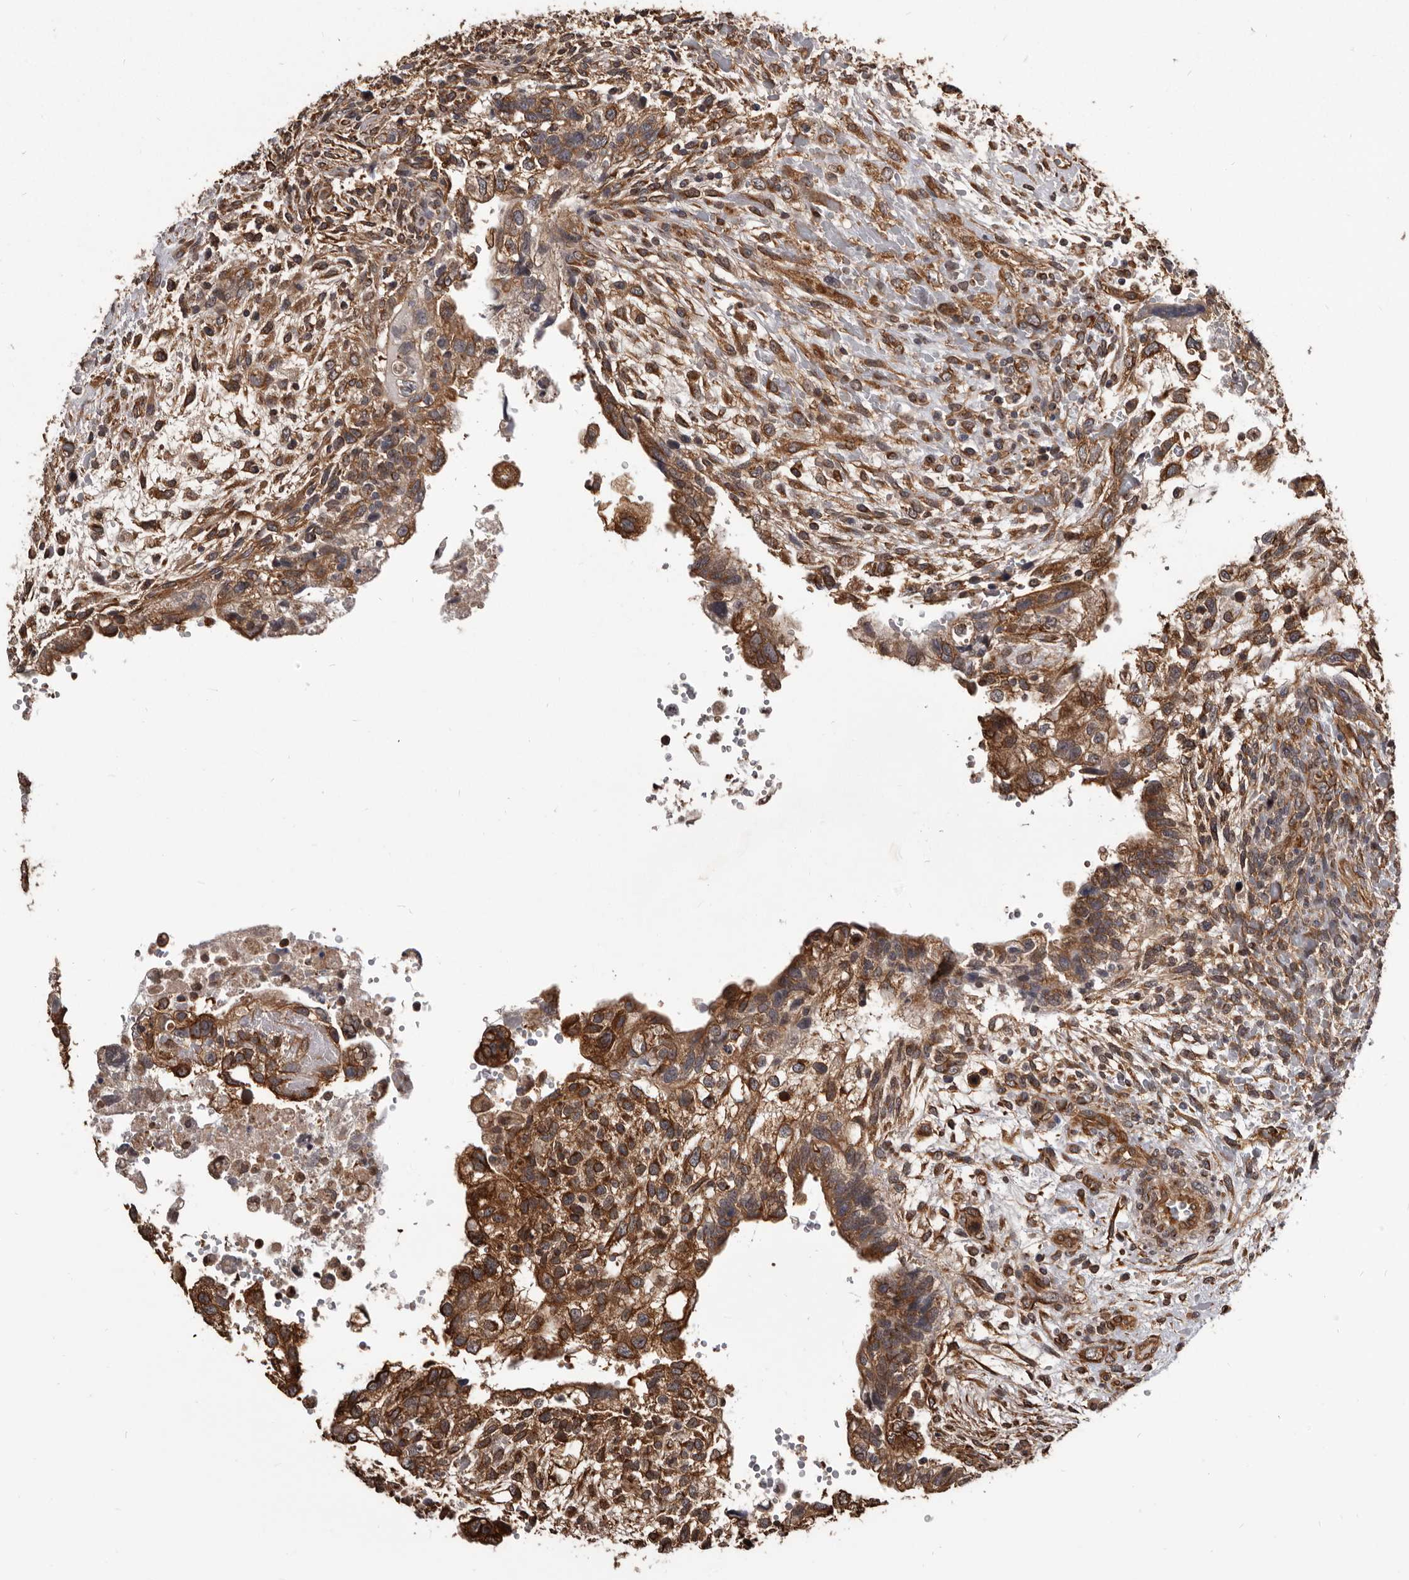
{"staining": {"intensity": "moderate", "quantity": ">75%", "location": "cytoplasmic/membranous"}, "tissue": "testis cancer", "cell_type": "Tumor cells", "image_type": "cancer", "snomed": [{"axis": "morphology", "description": "Carcinoma, Embryonal, NOS"}, {"axis": "topography", "description": "Testis"}], "caption": "The photomicrograph shows a brown stain indicating the presence of a protein in the cytoplasmic/membranous of tumor cells in testis embryonal carcinoma. (DAB (3,3'-diaminobenzidine) IHC with brightfield microscopy, high magnification).", "gene": "ADAMTS20", "patient": {"sex": "male", "age": 37}}